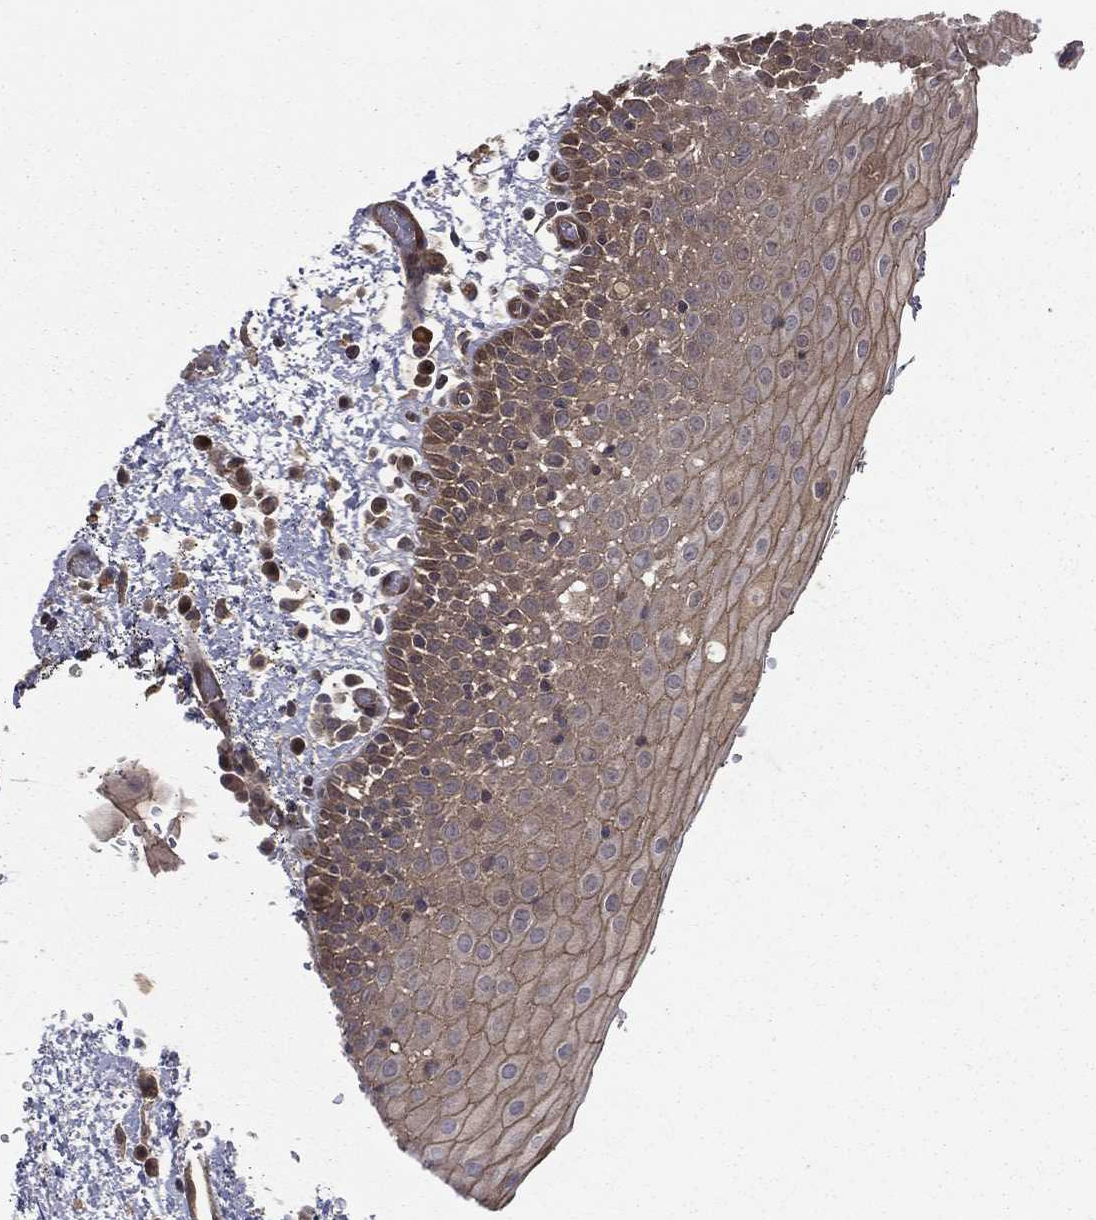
{"staining": {"intensity": "moderate", "quantity": "<25%", "location": "cytoplasmic/membranous"}, "tissue": "oral mucosa", "cell_type": "Squamous epithelial cells", "image_type": "normal", "snomed": [{"axis": "morphology", "description": "Normal tissue, NOS"}, {"axis": "morphology", "description": "Squamous cell carcinoma, NOS"}, {"axis": "topography", "description": "Oral tissue"}, {"axis": "topography", "description": "Tounge, NOS"}, {"axis": "topography", "description": "Head-Neck"}], "caption": "A brown stain highlights moderate cytoplasmic/membranous expression of a protein in squamous epithelial cells of benign human oral mucosa. The staining is performed using DAB brown chromogen to label protein expression. The nuclei are counter-stained blue using hematoxylin.", "gene": "FGD1", "patient": {"sex": "female", "age": 80}}